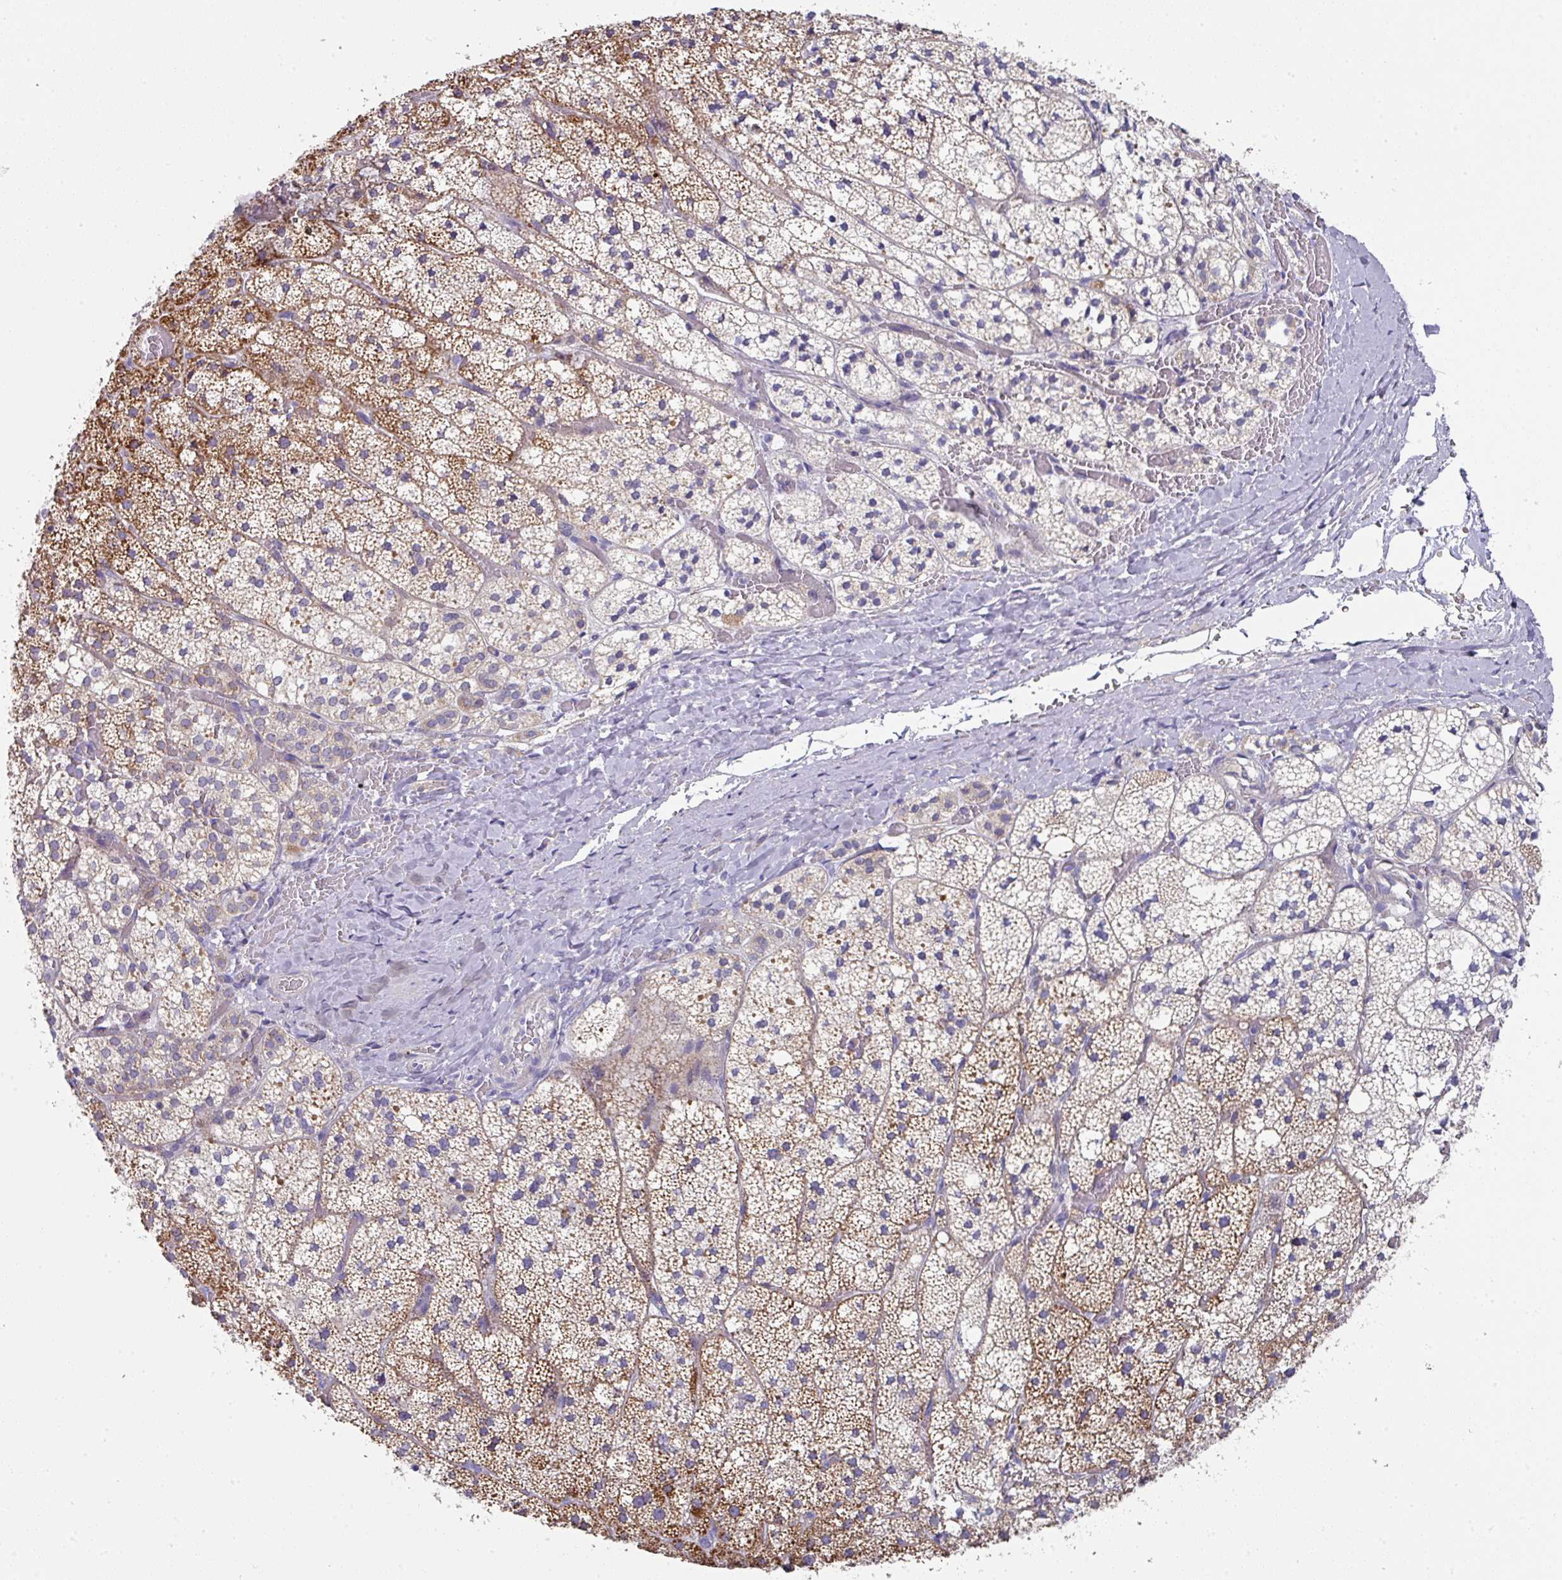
{"staining": {"intensity": "moderate", "quantity": ">75%", "location": "cytoplasmic/membranous"}, "tissue": "adrenal gland", "cell_type": "Glandular cells", "image_type": "normal", "snomed": [{"axis": "morphology", "description": "Normal tissue, NOS"}, {"axis": "topography", "description": "Adrenal gland"}], "caption": "A micrograph of human adrenal gland stained for a protein reveals moderate cytoplasmic/membranous brown staining in glandular cells.", "gene": "IL4R", "patient": {"sex": "male", "age": 53}}